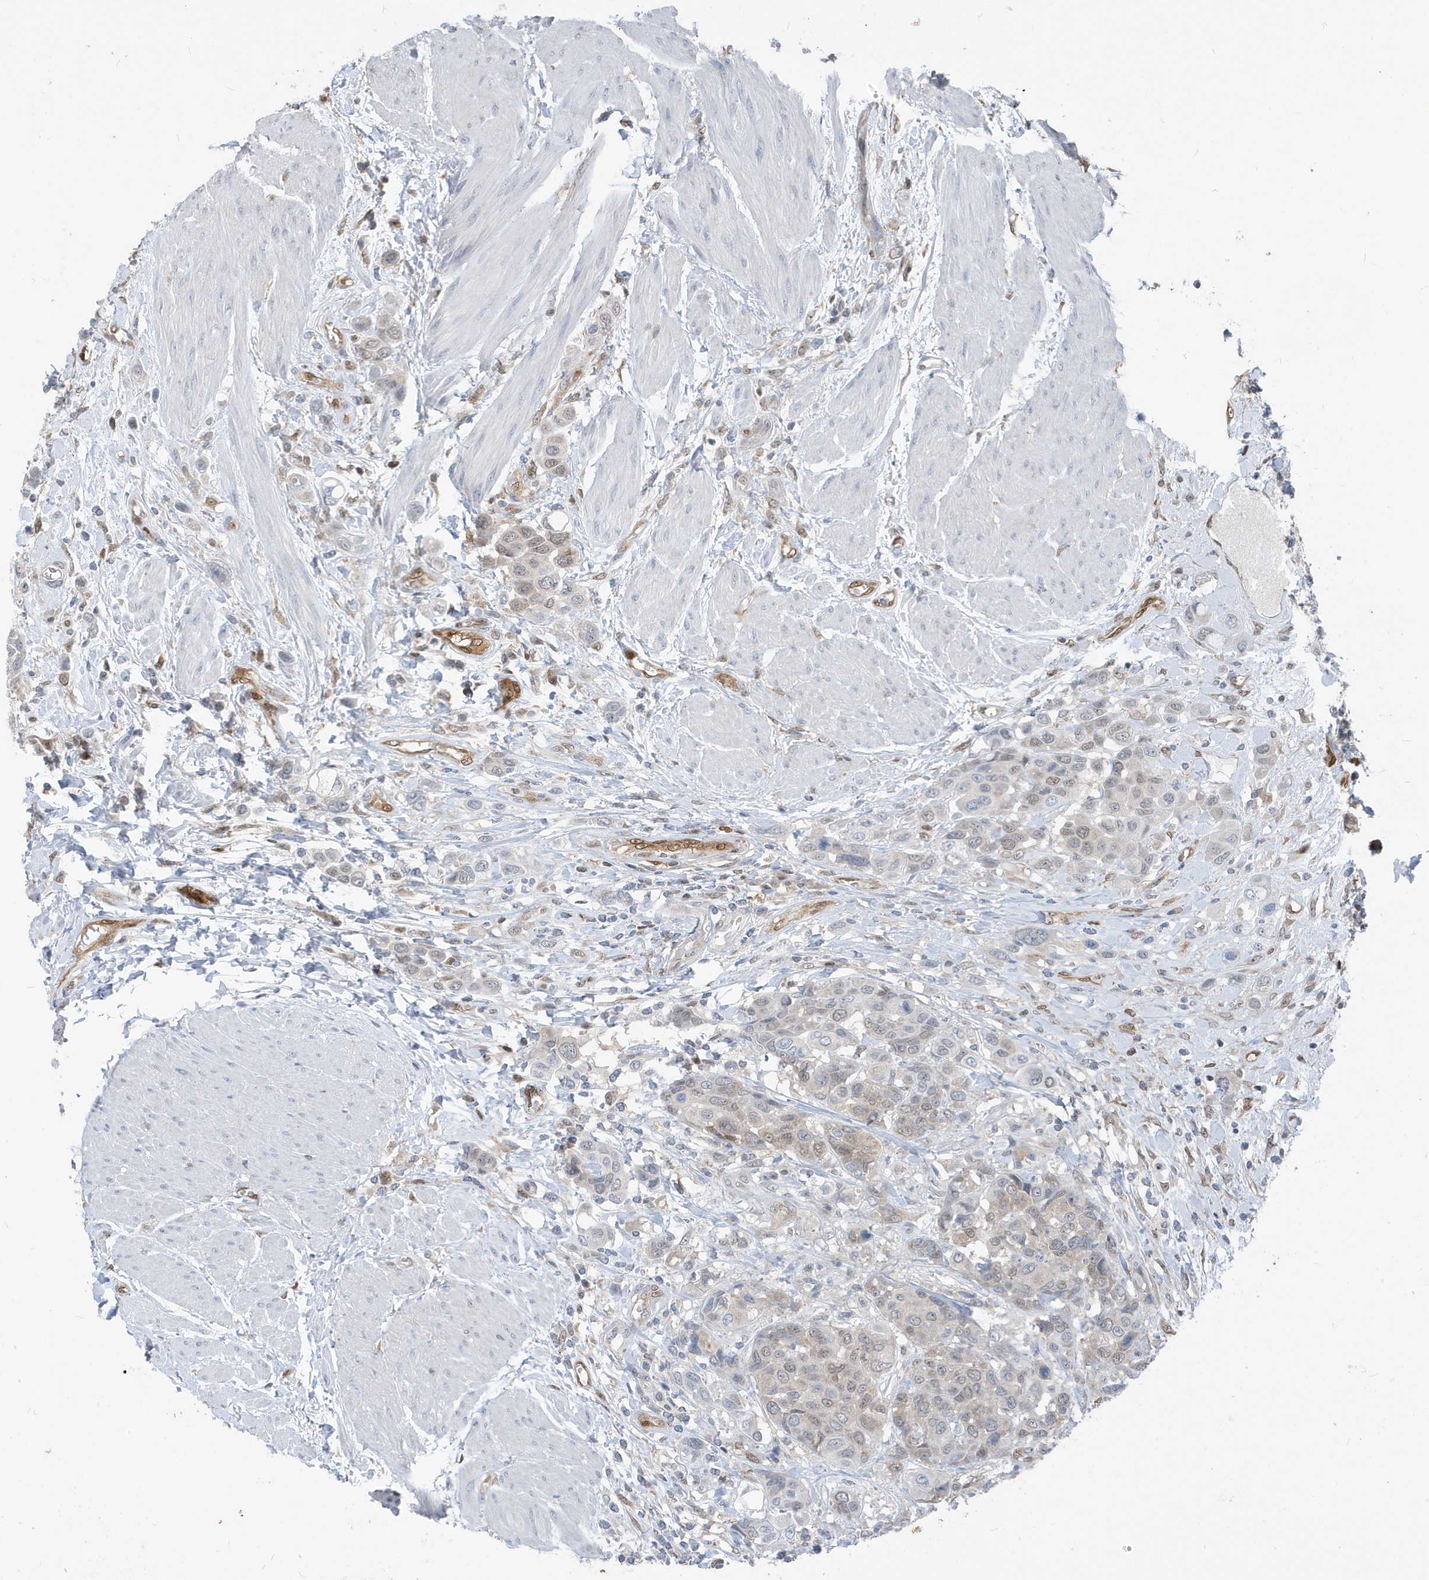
{"staining": {"intensity": "weak", "quantity": "<25%", "location": "nuclear"}, "tissue": "urothelial cancer", "cell_type": "Tumor cells", "image_type": "cancer", "snomed": [{"axis": "morphology", "description": "Urothelial carcinoma, High grade"}, {"axis": "topography", "description": "Urinary bladder"}], "caption": "Micrograph shows no significant protein positivity in tumor cells of urothelial cancer. (Brightfield microscopy of DAB IHC at high magnification).", "gene": "NCOA7", "patient": {"sex": "male", "age": 50}}